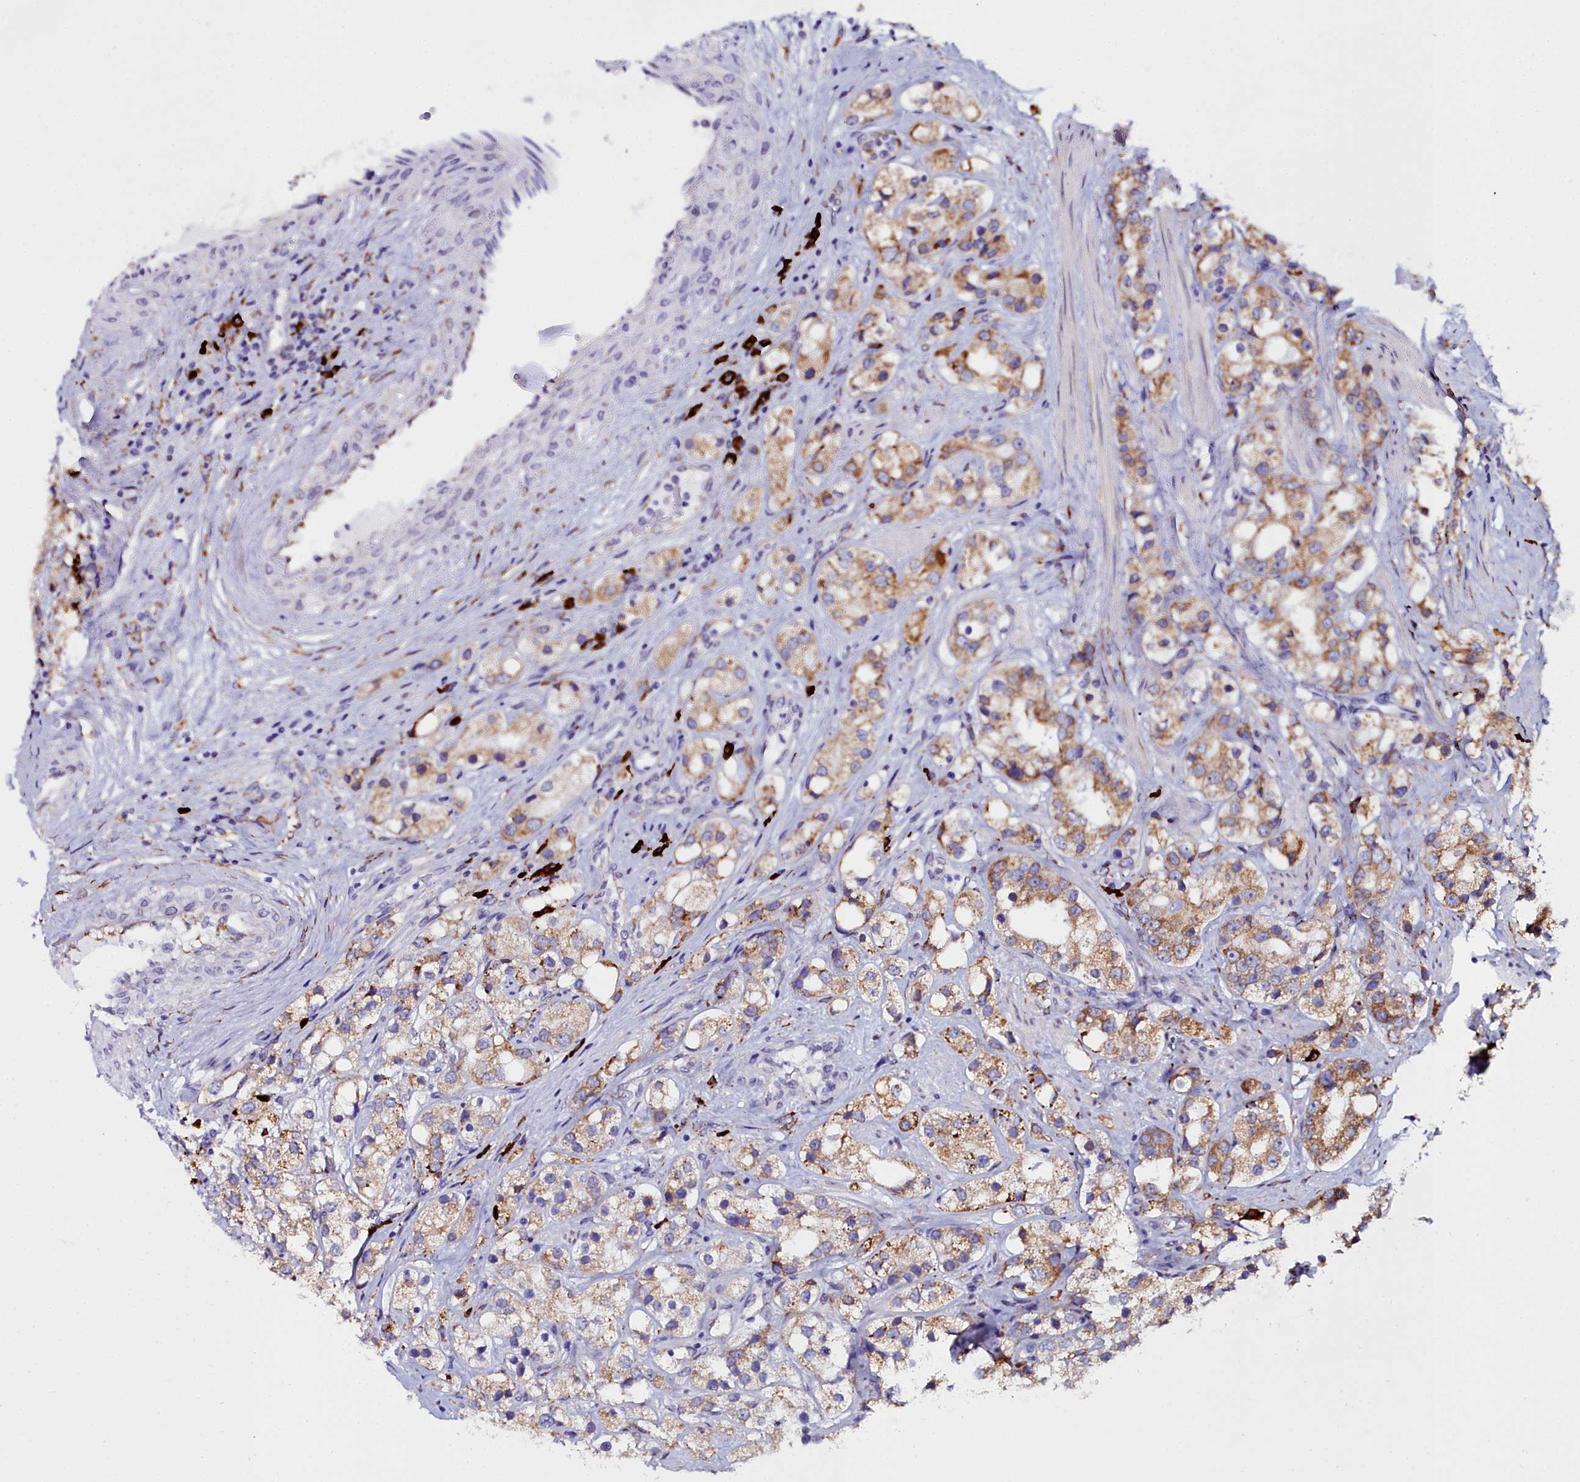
{"staining": {"intensity": "moderate", "quantity": ">75%", "location": "cytoplasmic/membranous"}, "tissue": "prostate cancer", "cell_type": "Tumor cells", "image_type": "cancer", "snomed": [{"axis": "morphology", "description": "Adenocarcinoma, NOS"}, {"axis": "topography", "description": "Prostate"}], "caption": "Prostate adenocarcinoma stained for a protein (brown) demonstrates moderate cytoplasmic/membranous positive expression in about >75% of tumor cells.", "gene": "TXNDC5", "patient": {"sex": "male", "age": 79}}